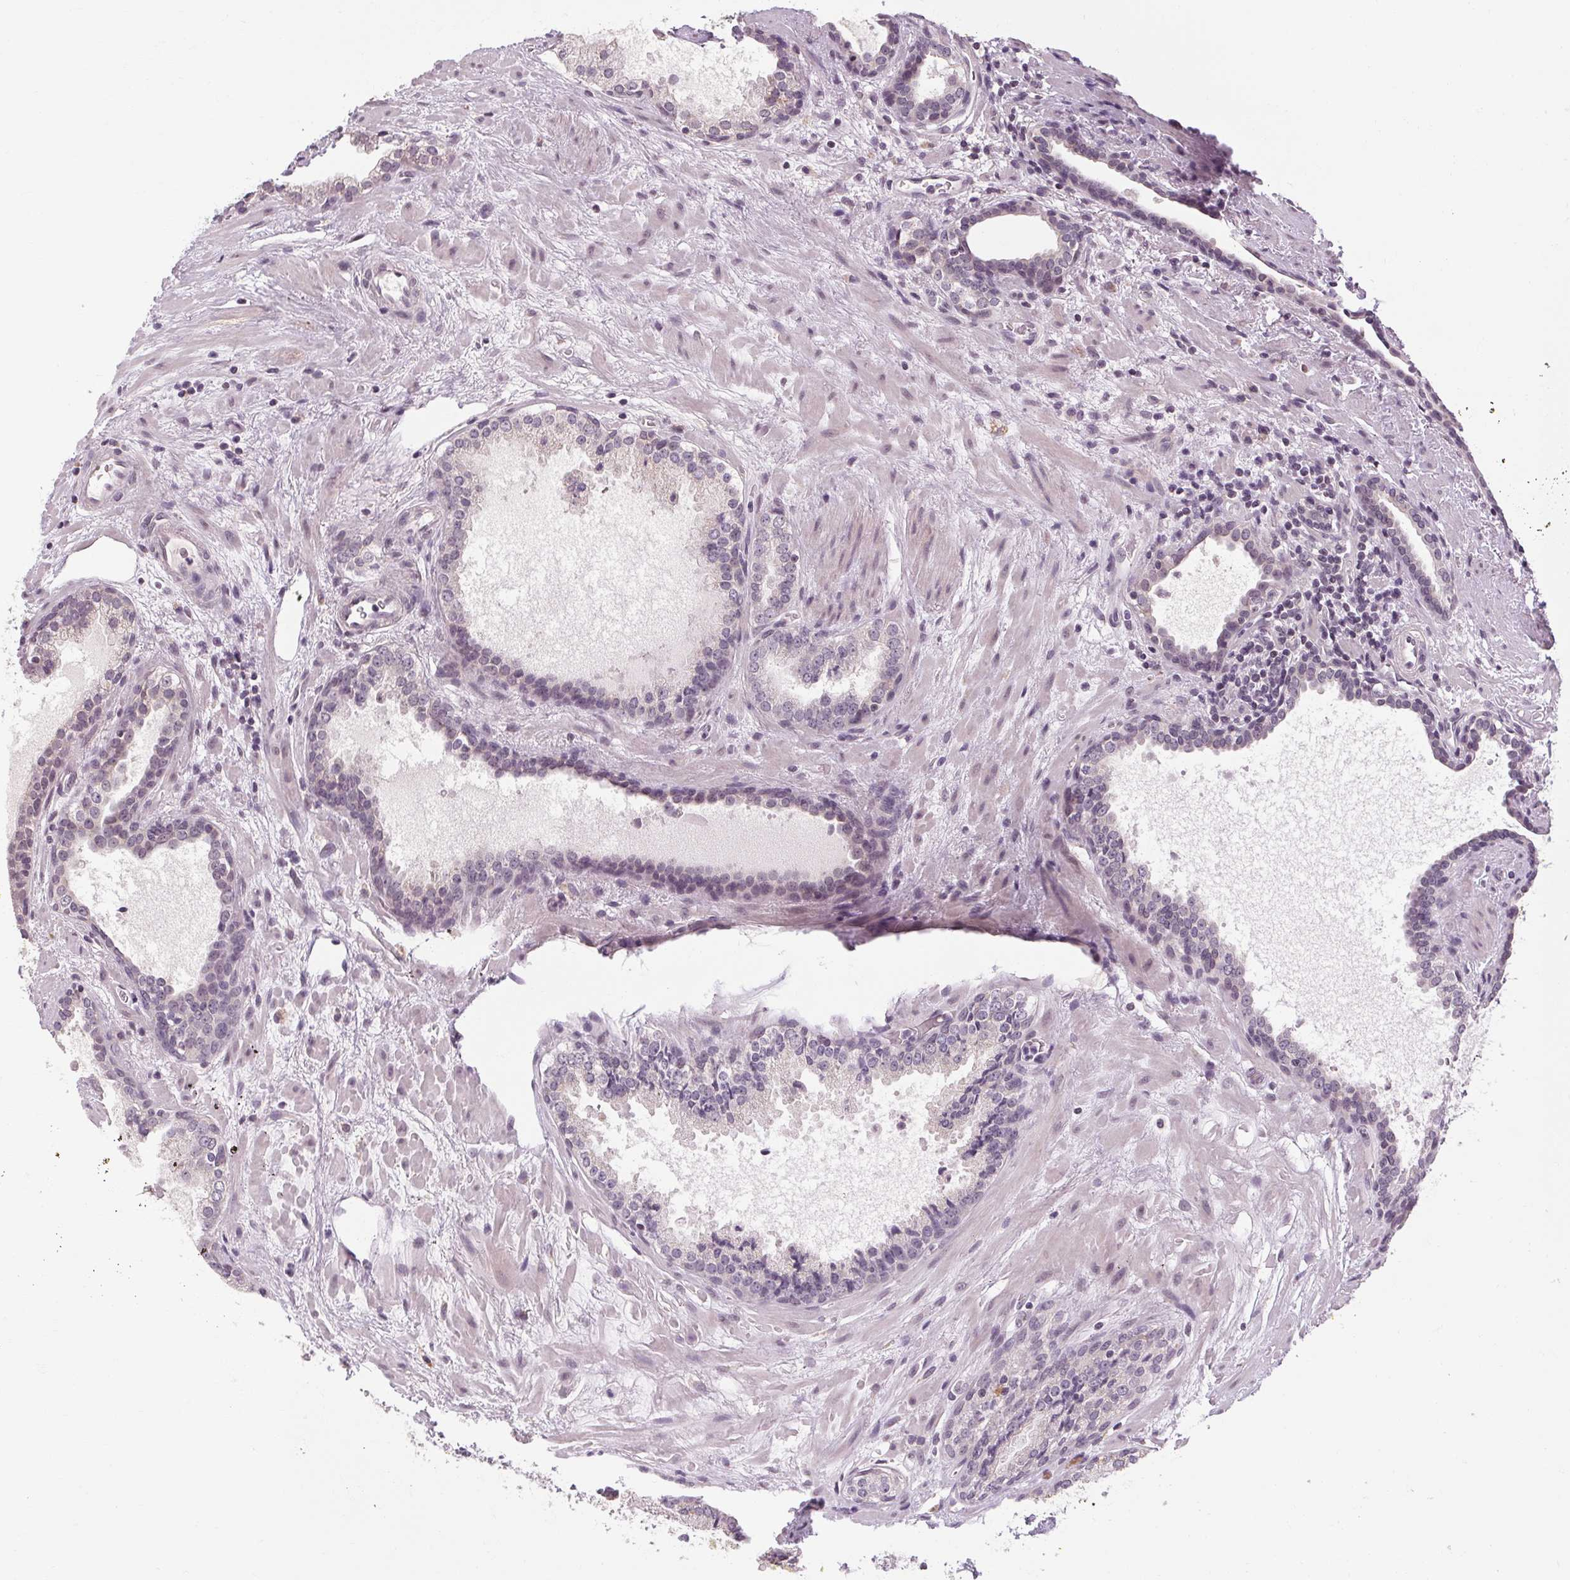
{"staining": {"intensity": "negative", "quantity": "none", "location": "none"}, "tissue": "prostate cancer", "cell_type": "Tumor cells", "image_type": "cancer", "snomed": [{"axis": "morphology", "description": "Adenocarcinoma, NOS"}, {"axis": "topography", "description": "Prostate"}], "caption": "Protein analysis of prostate adenocarcinoma reveals no significant expression in tumor cells.", "gene": "KLHL40", "patient": {"sex": "male", "age": 66}}